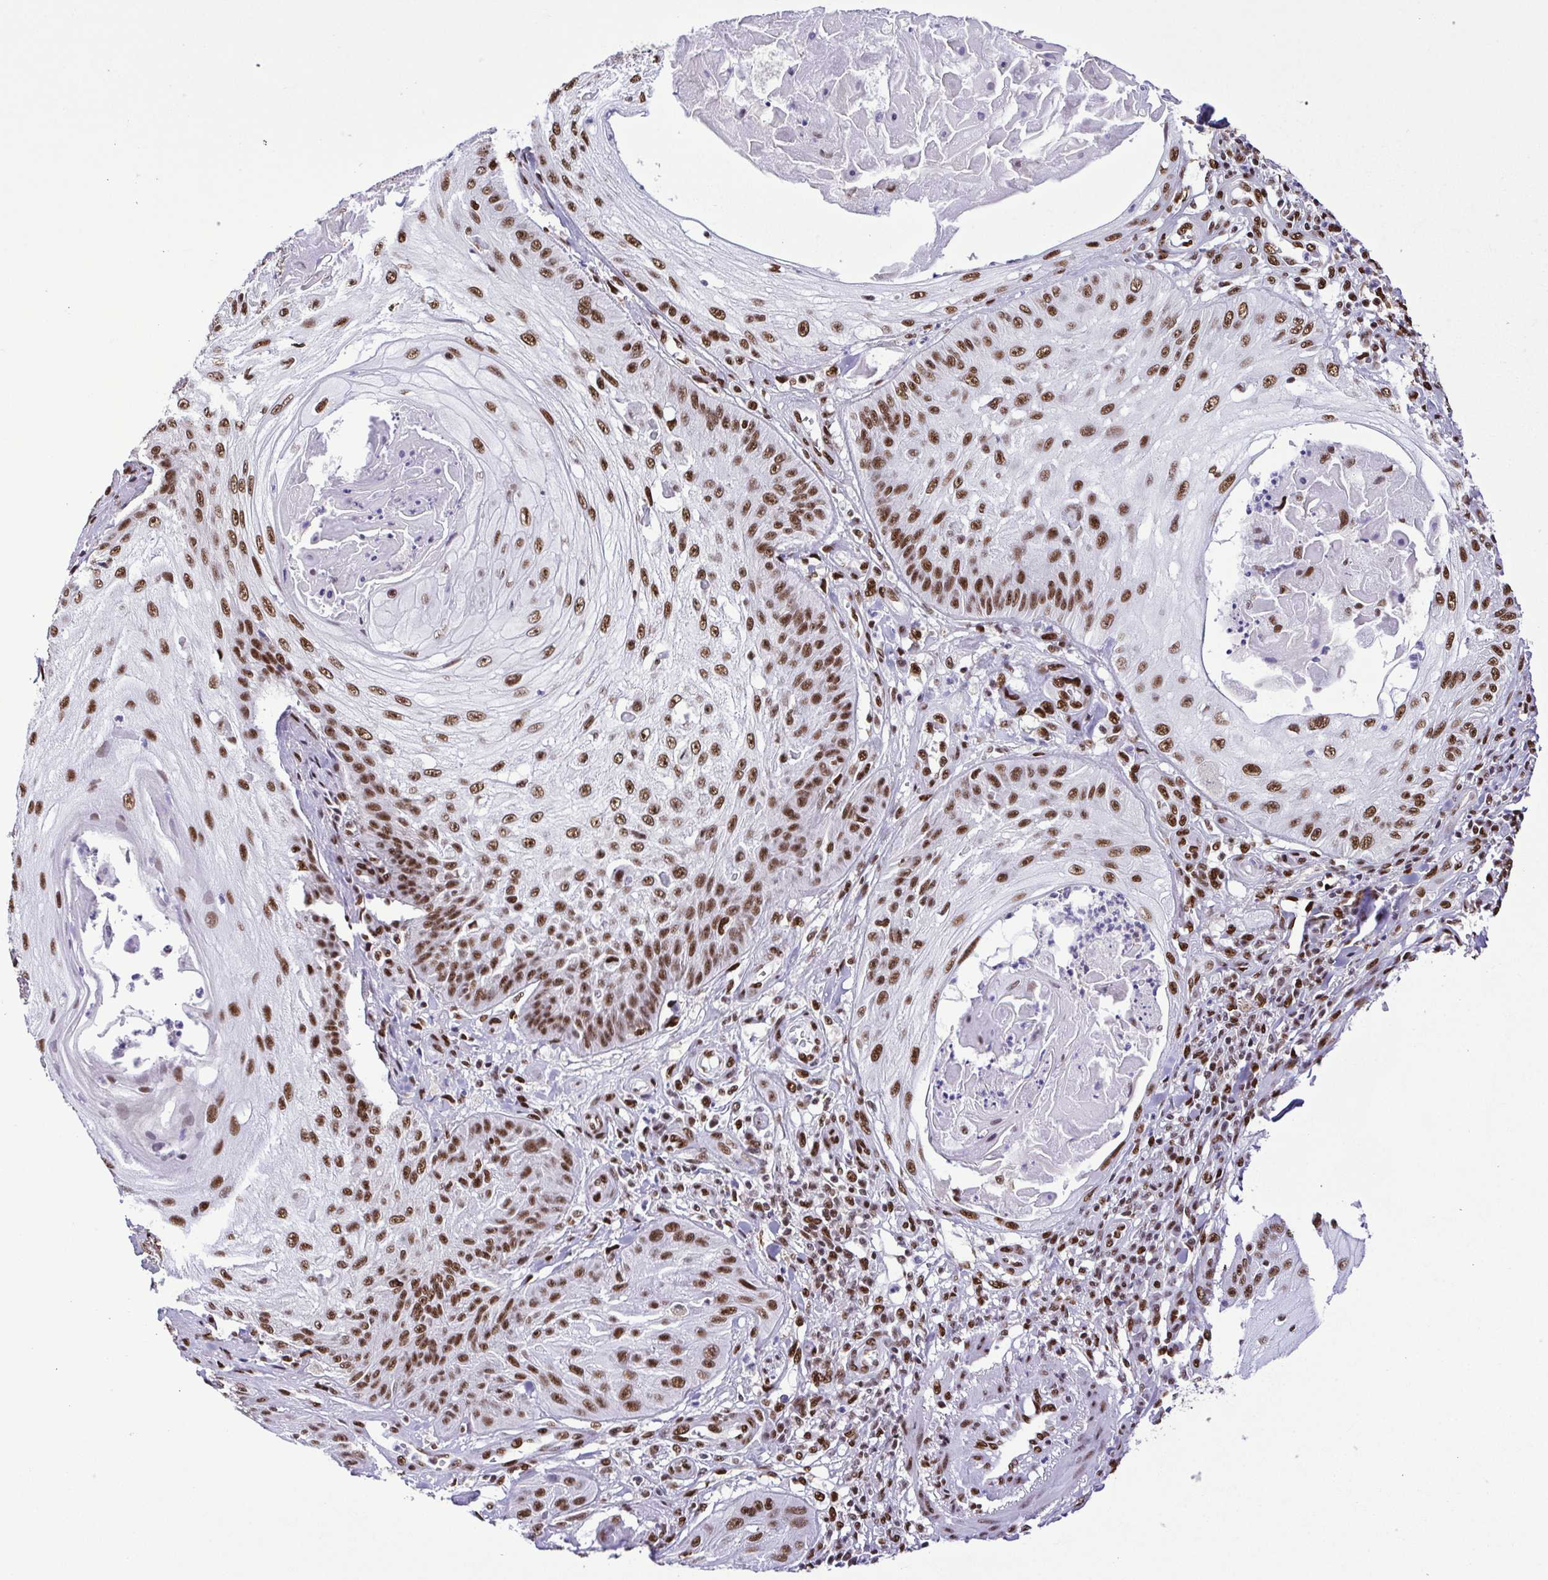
{"staining": {"intensity": "strong", "quantity": ">75%", "location": "nuclear"}, "tissue": "skin cancer", "cell_type": "Tumor cells", "image_type": "cancer", "snomed": [{"axis": "morphology", "description": "Squamous cell carcinoma, NOS"}, {"axis": "topography", "description": "Skin"}], "caption": "This is a micrograph of immunohistochemistry staining of skin squamous cell carcinoma, which shows strong positivity in the nuclear of tumor cells.", "gene": "TRIM28", "patient": {"sex": "male", "age": 70}}